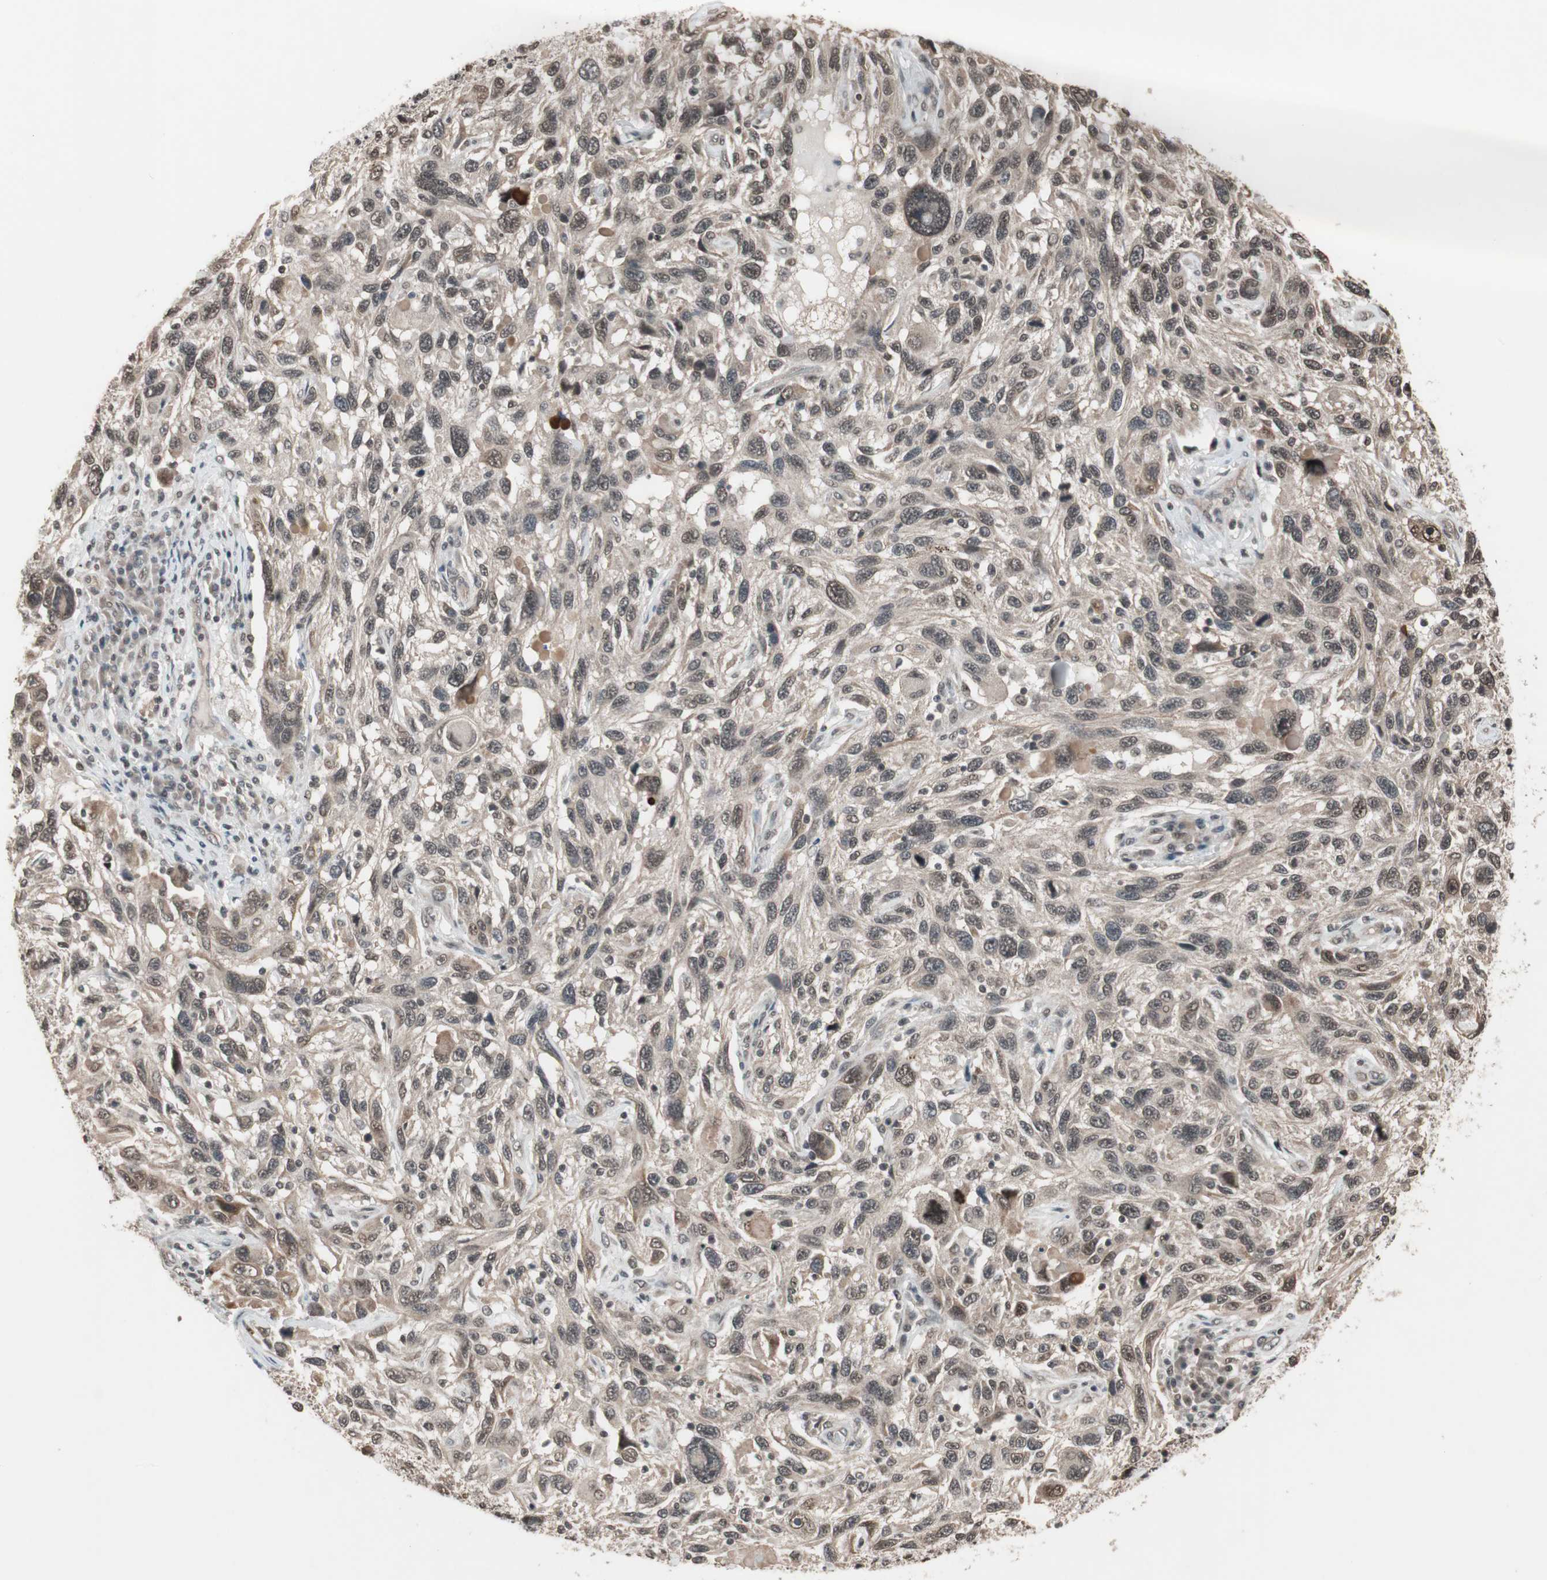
{"staining": {"intensity": "weak", "quantity": "<25%", "location": "cytoplasmic/membranous"}, "tissue": "melanoma", "cell_type": "Tumor cells", "image_type": "cancer", "snomed": [{"axis": "morphology", "description": "Malignant melanoma, NOS"}, {"axis": "topography", "description": "Skin"}], "caption": "Tumor cells are negative for protein expression in human melanoma.", "gene": "DRAP1", "patient": {"sex": "male", "age": 53}}